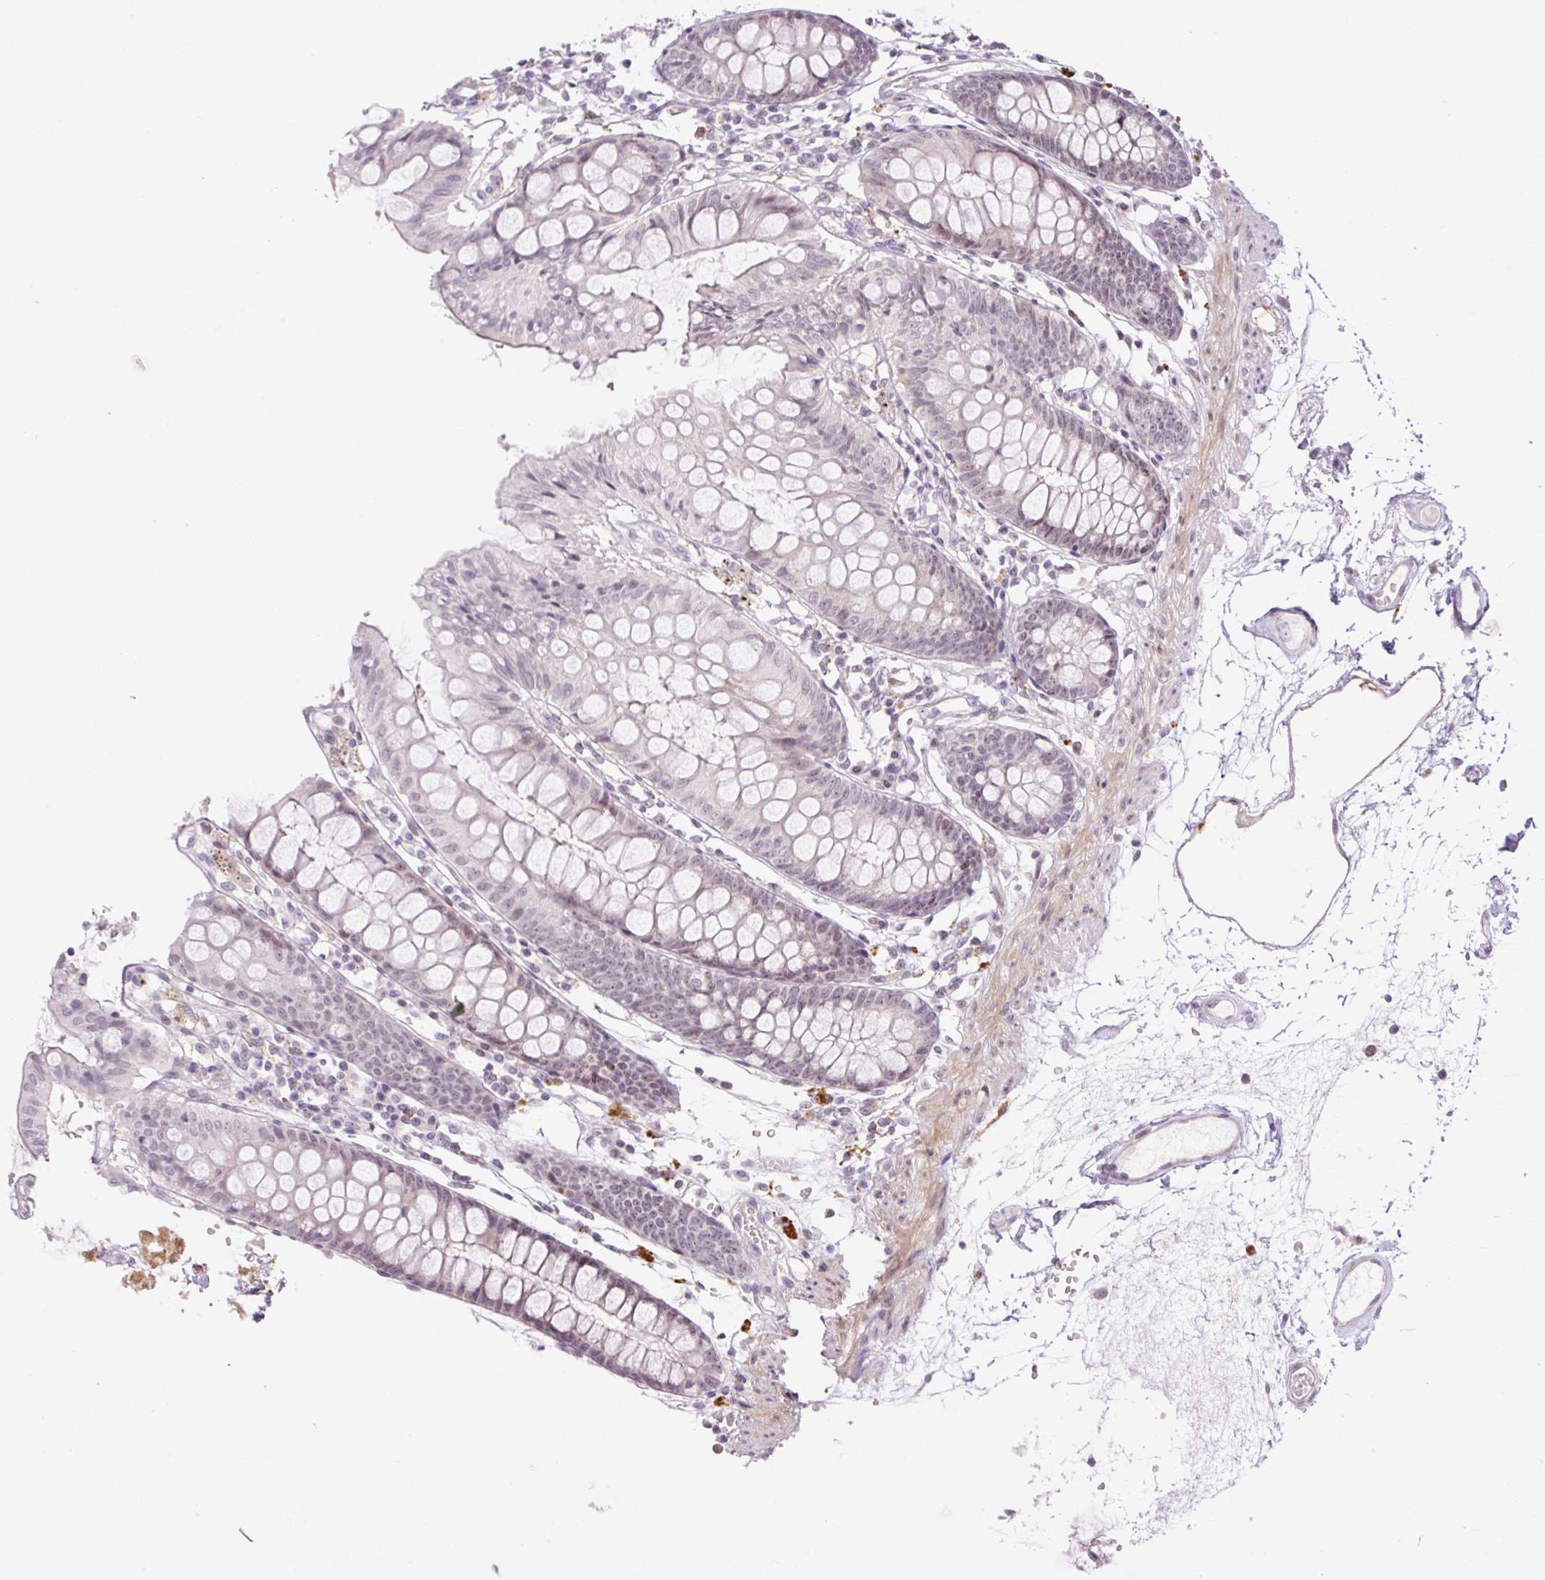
{"staining": {"intensity": "weak", "quantity": "25%-75%", "location": "nuclear"}, "tissue": "colon", "cell_type": "Endothelial cells", "image_type": "normal", "snomed": [{"axis": "morphology", "description": "Normal tissue, NOS"}, {"axis": "topography", "description": "Colon"}], "caption": "An immunohistochemistry micrograph of normal tissue is shown. Protein staining in brown shows weak nuclear positivity in colon within endothelial cells.", "gene": "ENSG00000268750", "patient": {"sex": "female", "age": 84}}